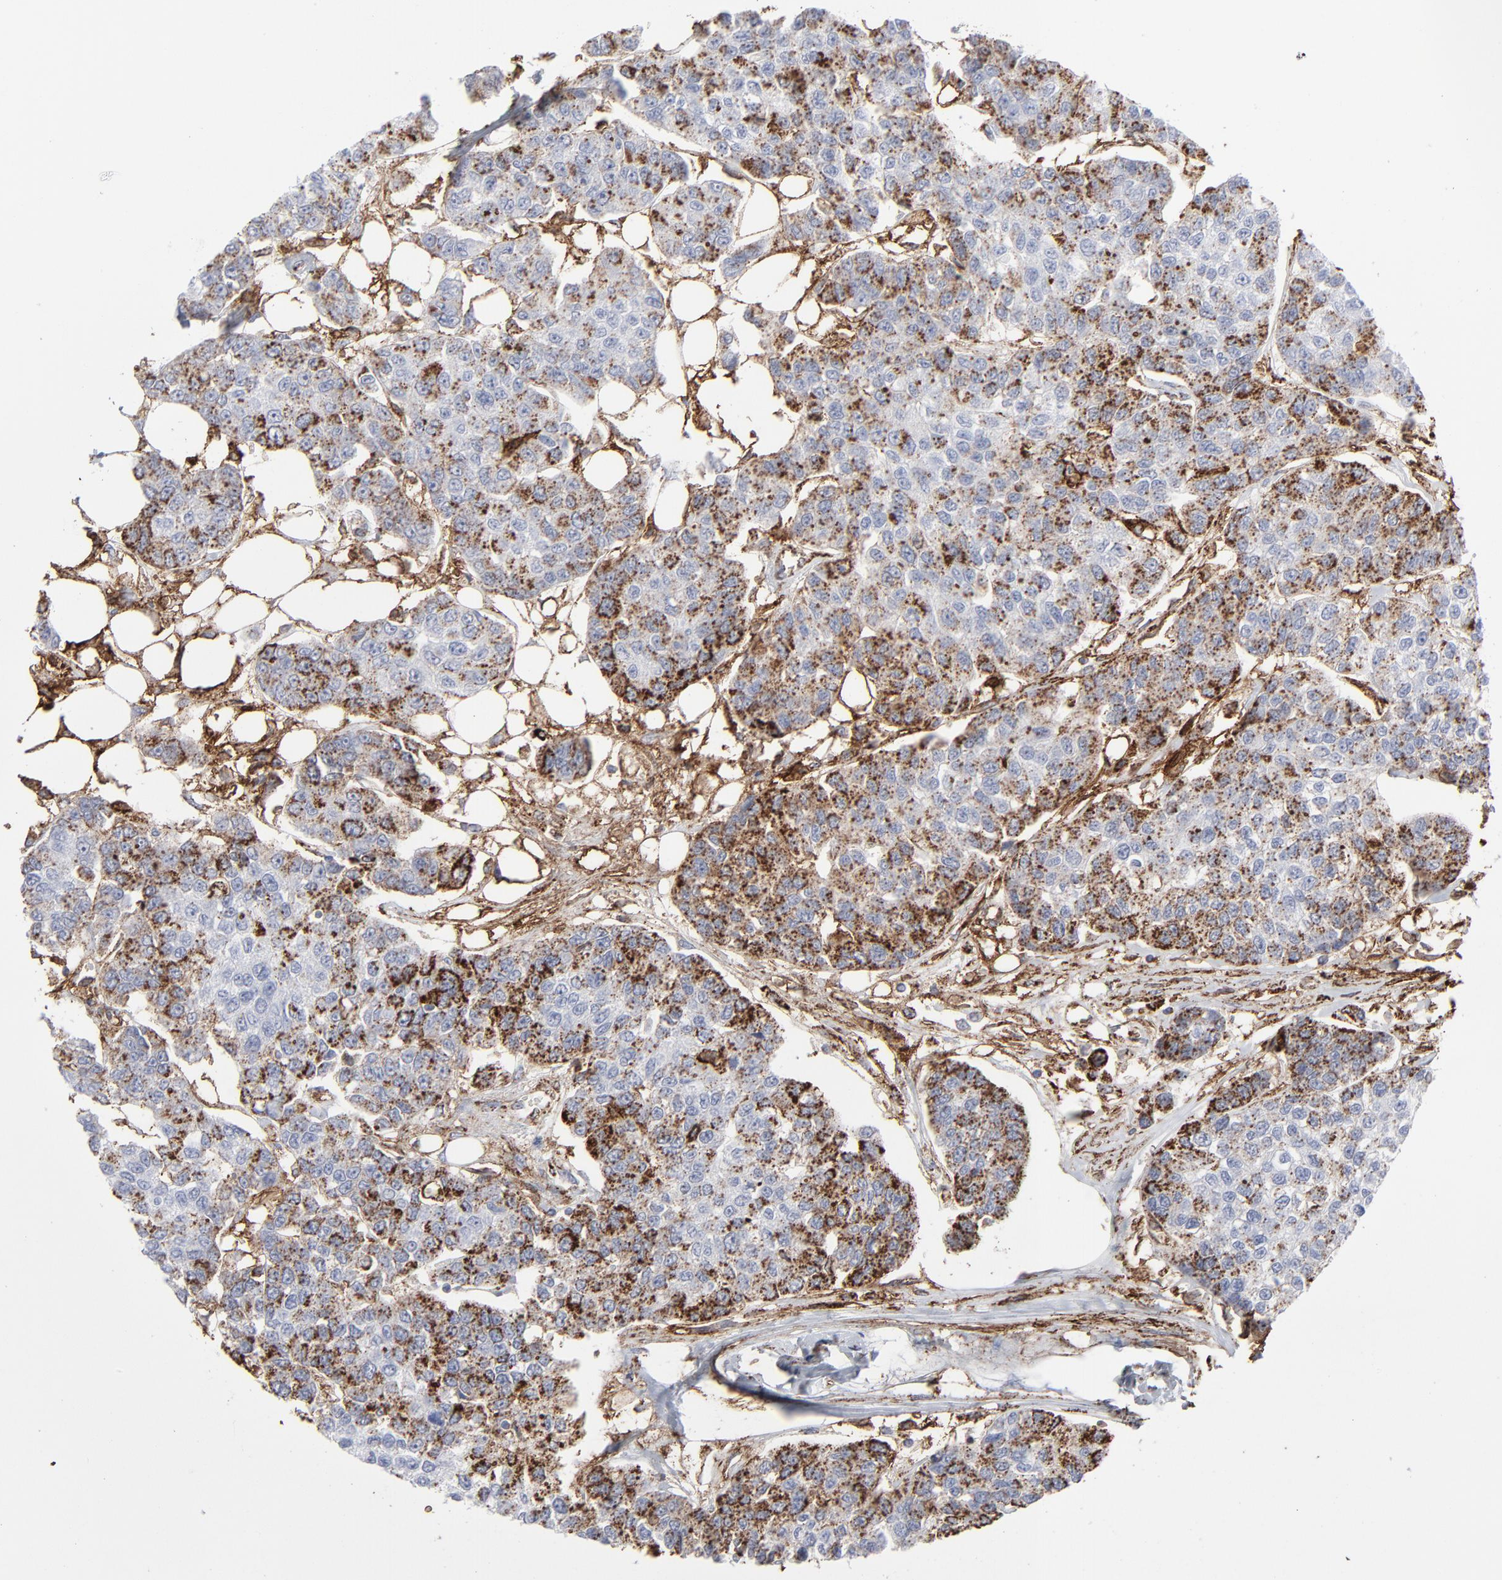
{"staining": {"intensity": "moderate", "quantity": "25%-75%", "location": "cytoplasmic/membranous"}, "tissue": "breast cancer", "cell_type": "Tumor cells", "image_type": "cancer", "snomed": [{"axis": "morphology", "description": "Duct carcinoma"}, {"axis": "topography", "description": "Breast"}], "caption": "Breast invasive ductal carcinoma stained with IHC reveals moderate cytoplasmic/membranous positivity in approximately 25%-75% of tumor cells.", "gene": "ANXA5", "patient": {"sex": "female", "age": 51}}